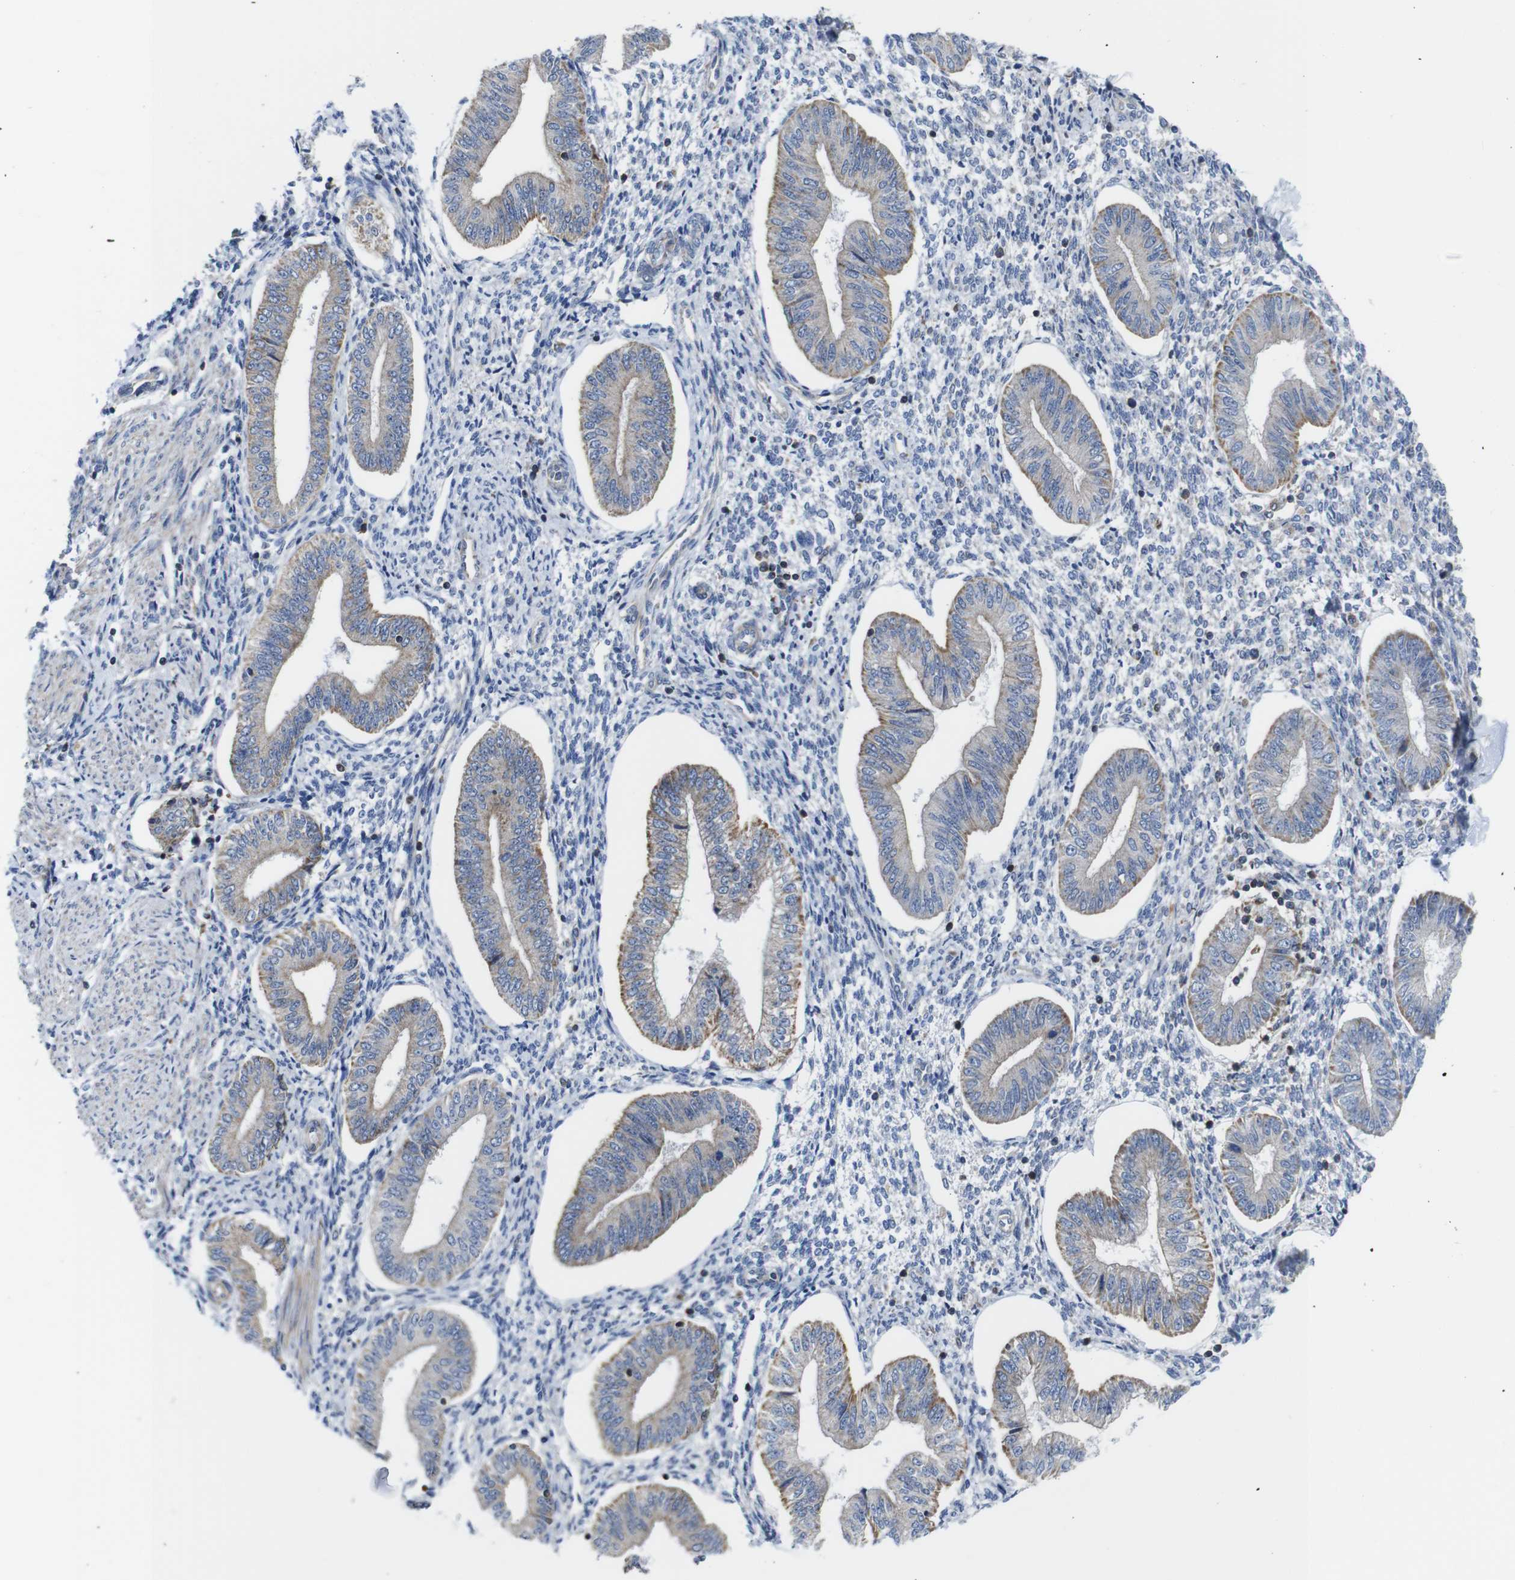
{"staining": {"intensity": "negative", "quantity": "none", "location": "none"}, "tissue": "endometrium", "cell_type": "Cells in endometrial stroma", "image_type": "normal", "snomed": [{"axis": "morphology", "description": "Normal tissue, NOS"}, {"axis": "topography", "description": "Endometrium"}], "caption": "Immunohistochemical staining of normal human endometrium displays no significant staining in cells in endometrial stroma.", "gene": "PDCD1LG2", "patient": {"sex": "female", "age": 50}}